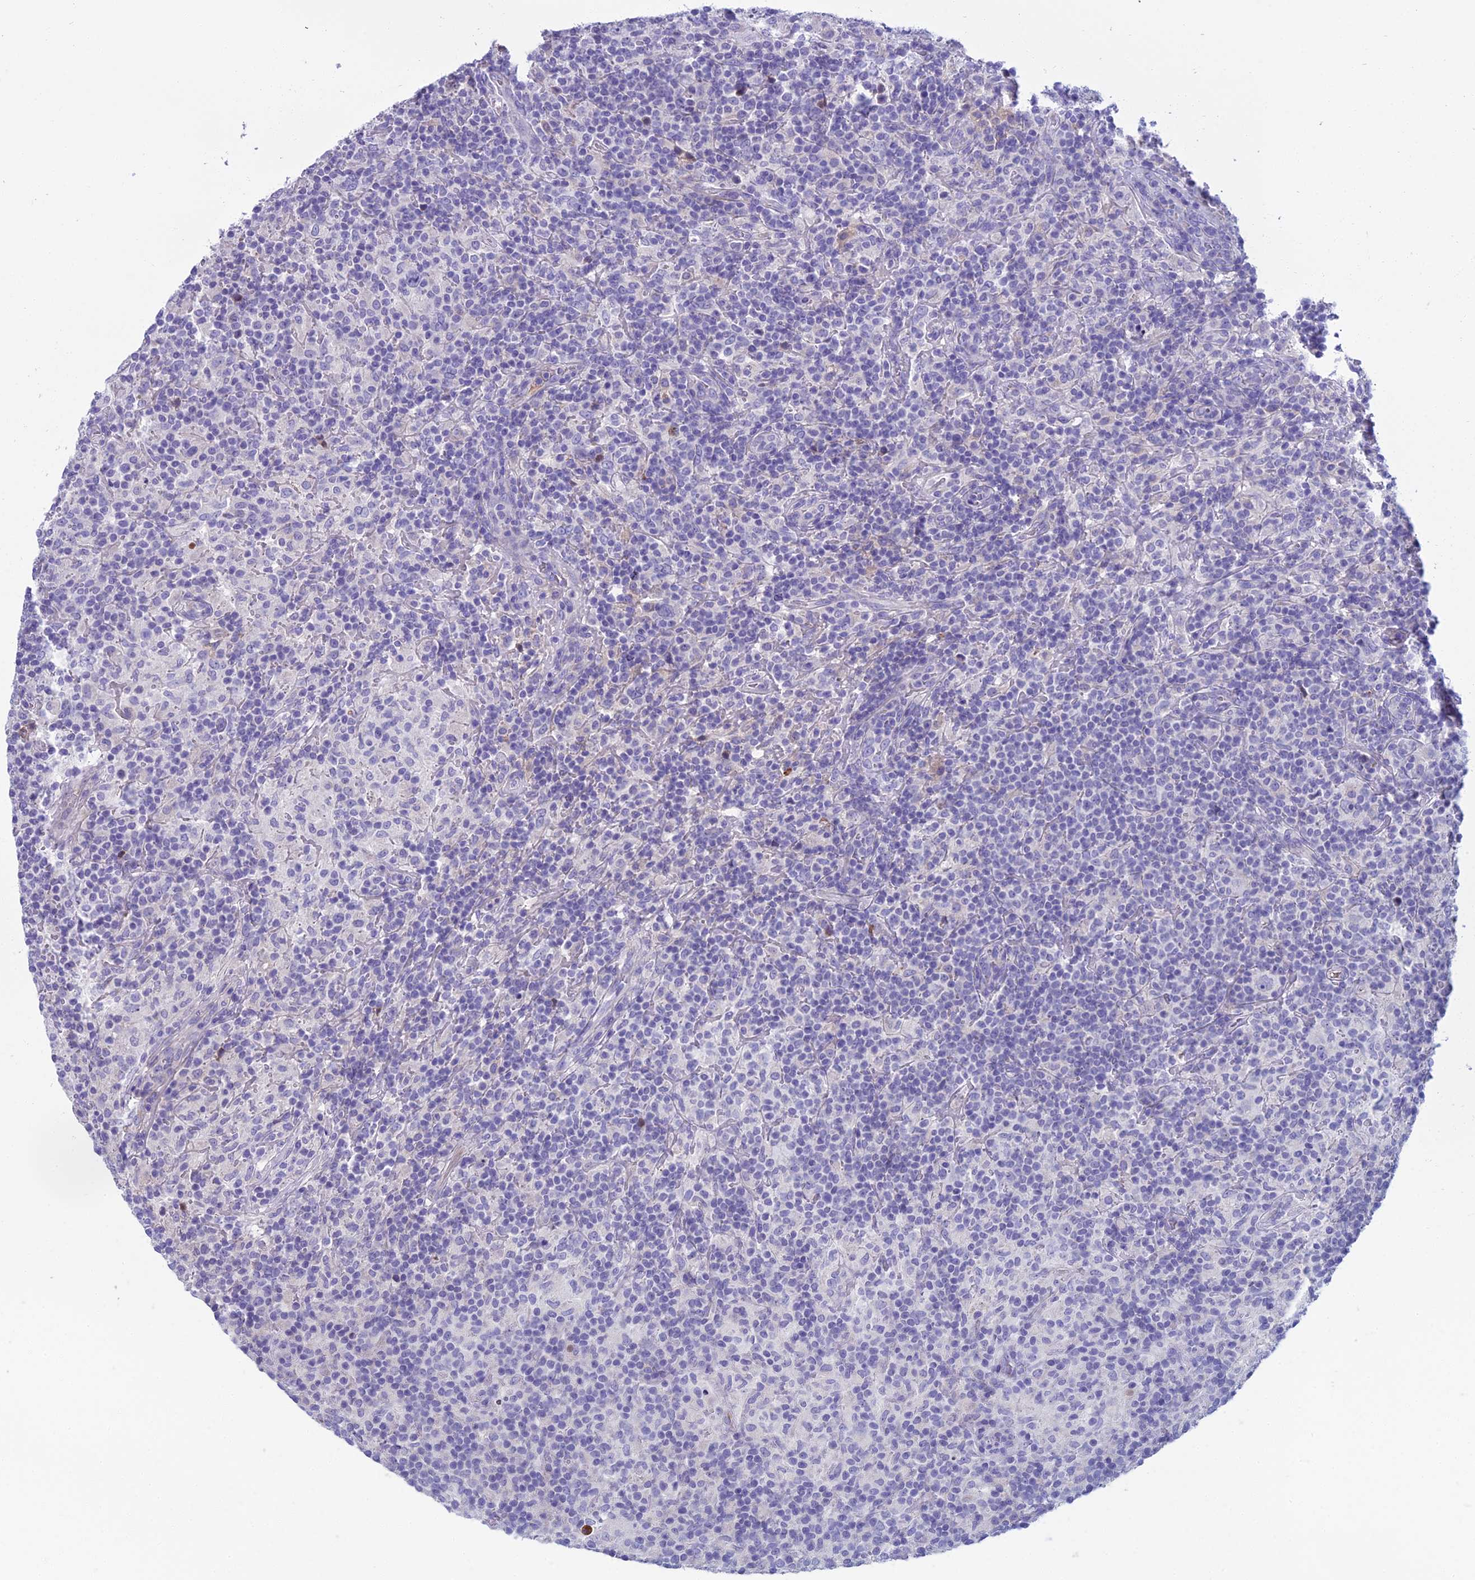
{"staining": {"intensity": "negative", "quantity": "none", "location": "none"}, "tissue": "lymphoma", "cell_type": "Tumor cells", "image_type": "cancer", "snomed": [{"axis": "morphology", "description": "Hodgkin's disease, NOS"}, {"axis": "topography", "description": "Lymph node"}], "caption": "Immunohistochemical staining of lymphoma displays no significant positivity in tumor cells.", "gene": "SPTLC3", "patient": {"sex": "male", "age": 70}}